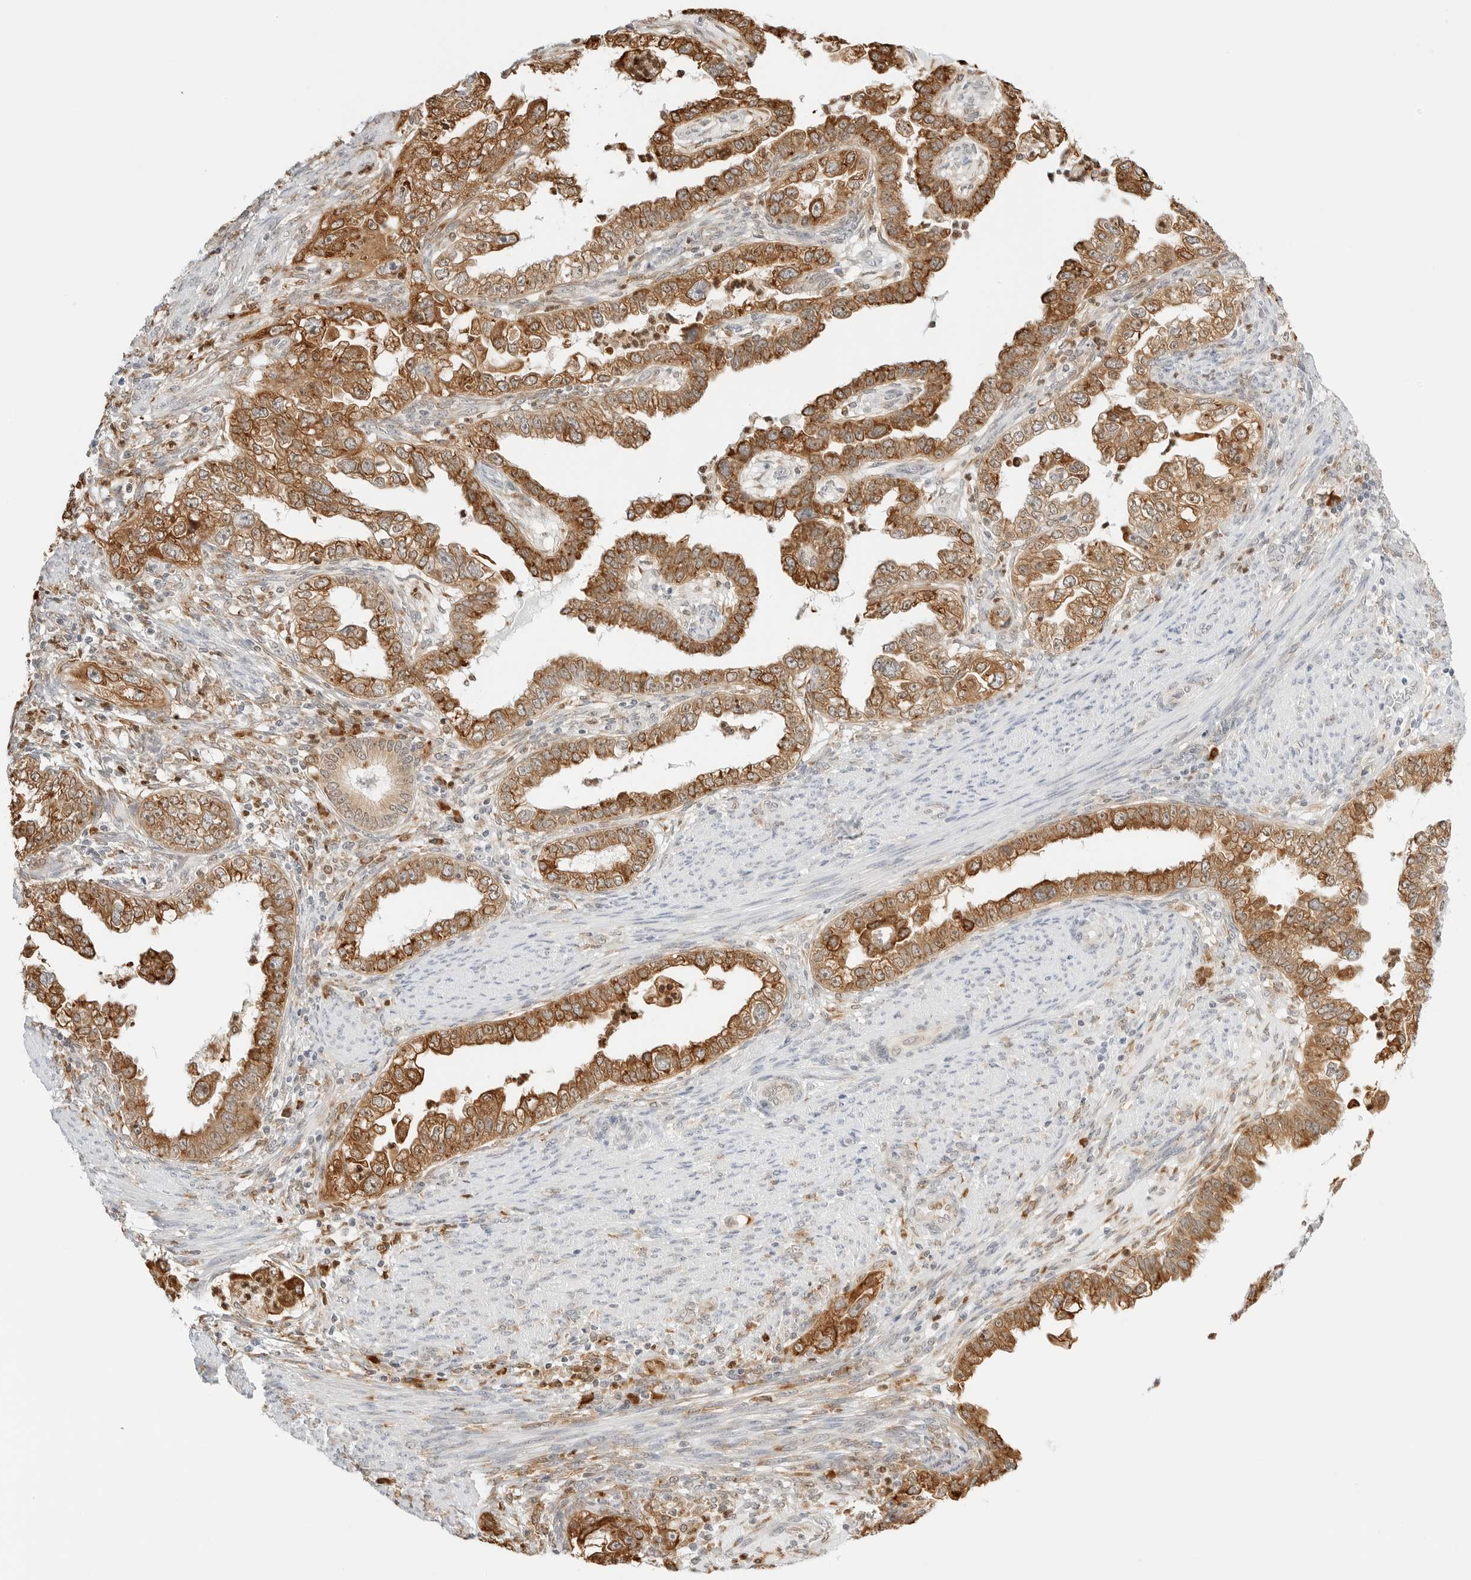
{"staining": {"intensity": "moderate", "quantity": ">75%", "location": "cytoplasmic/membranous"}, "tissue": "endometrial cancer", "cell_type": "Tumor cells", "image_type": "cancer", "snomed": [{"axis": "morphology", "description": "Adenocarcinoma, NOS"}, {"axis": "topography", "description": "Endometrium"}], "caption": "The micrograph exhibits a brown stain indicating the presence of a protein in the cytoplasmic/membranous of tumor cells in adenocarcinoma (endometrial).", "gene": "THEM4", "patient": {"sex": "female", "age": 85}}